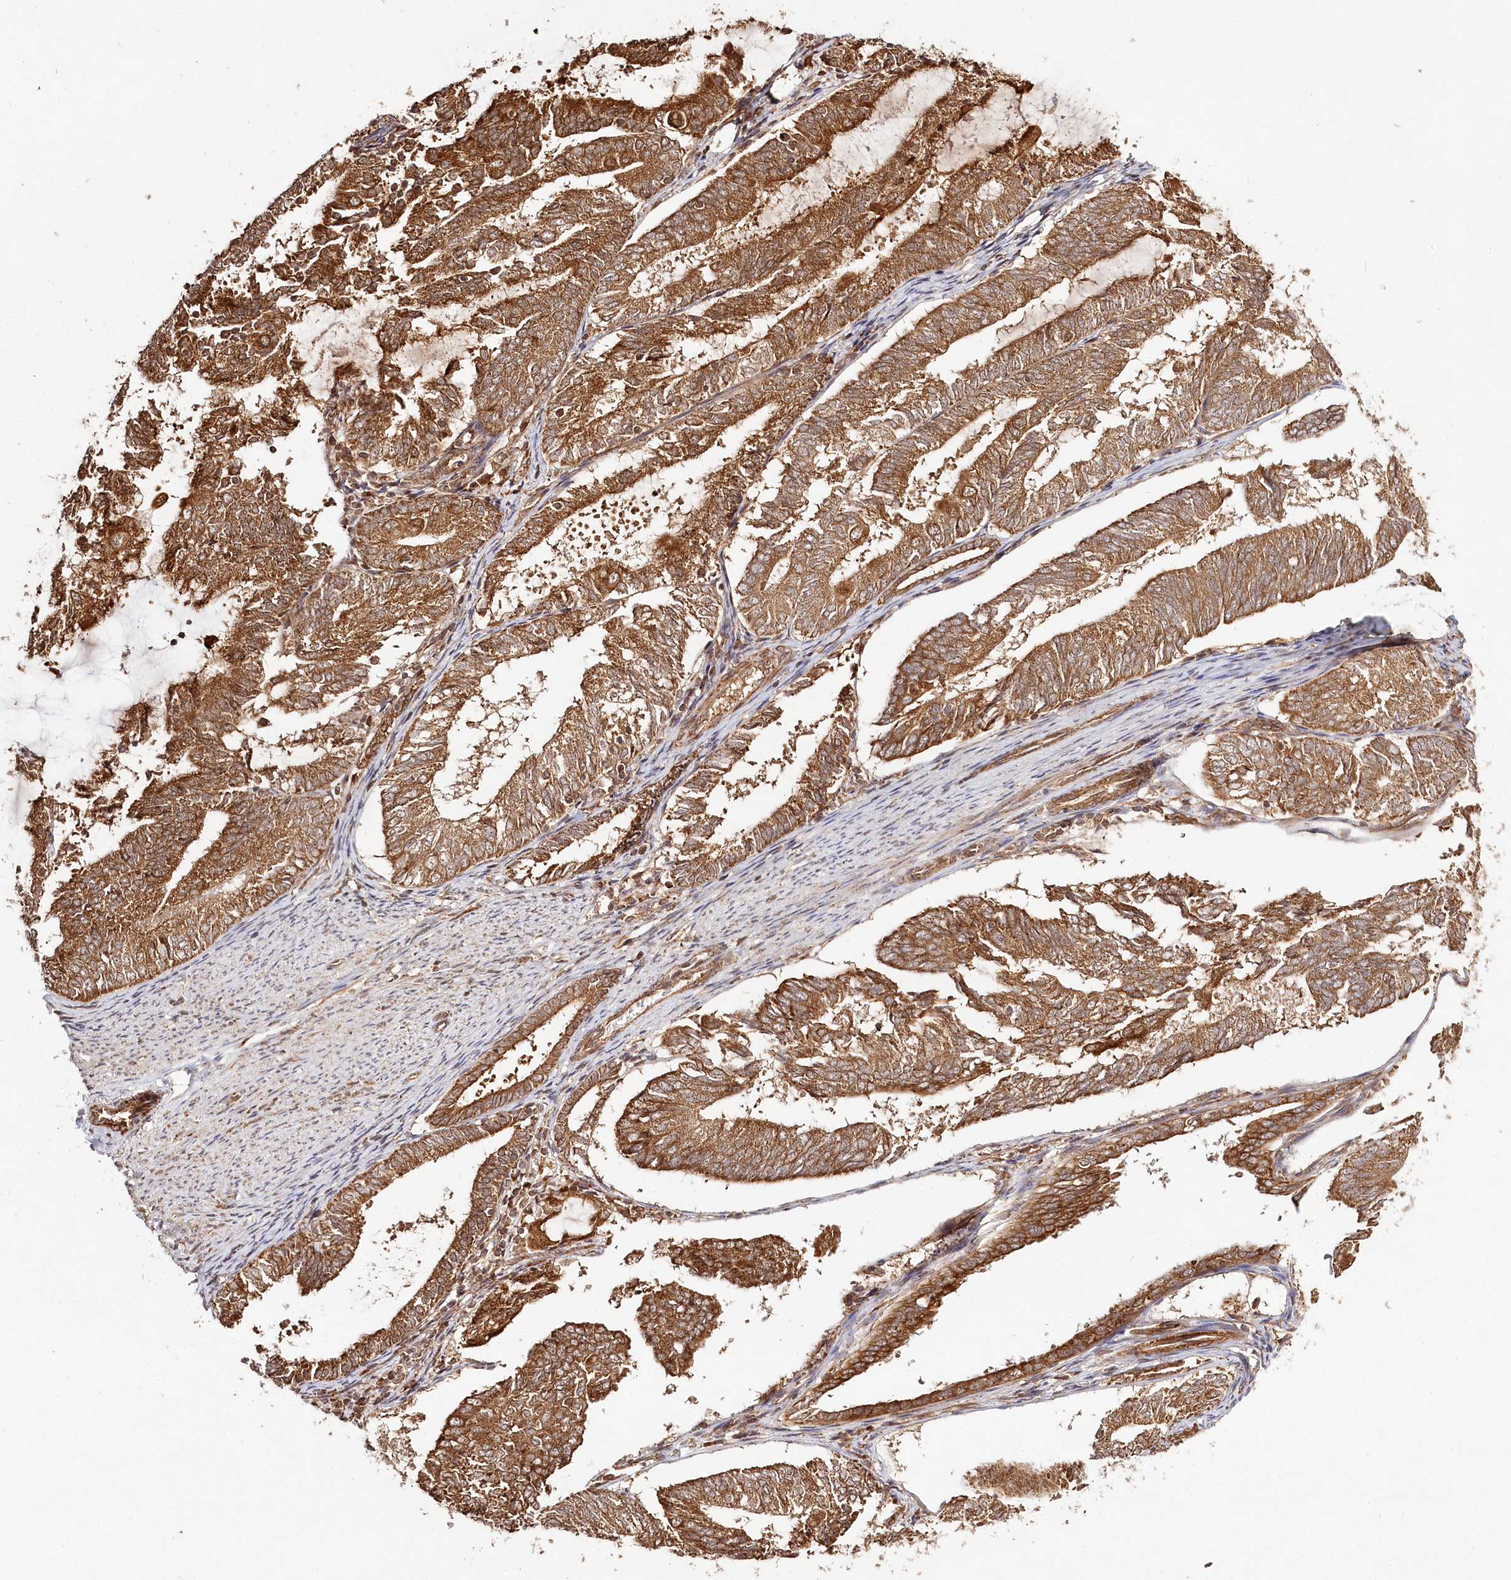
{"staining": {"intensity": "strong", "quantity": ">75%", "location": "cytoplasmic/membranous"}, "tissue": "endometrial cancer", "cell_type": "Tumor cells", "image_type": "cancer", "snomed": [{"axis": "morphology", "description": "Adenocarcinoma, NOS"}, {"axis": "topography", "description": "Endometrium"}], "caption": "Protein analysis of endometrial adenocarcinoma tissue displays strong cytoplasmic/membranous positivity in approximately >75% of tumor cells.", "gene": "ULK2", "patient": {"sex": "female", "age": 81}}